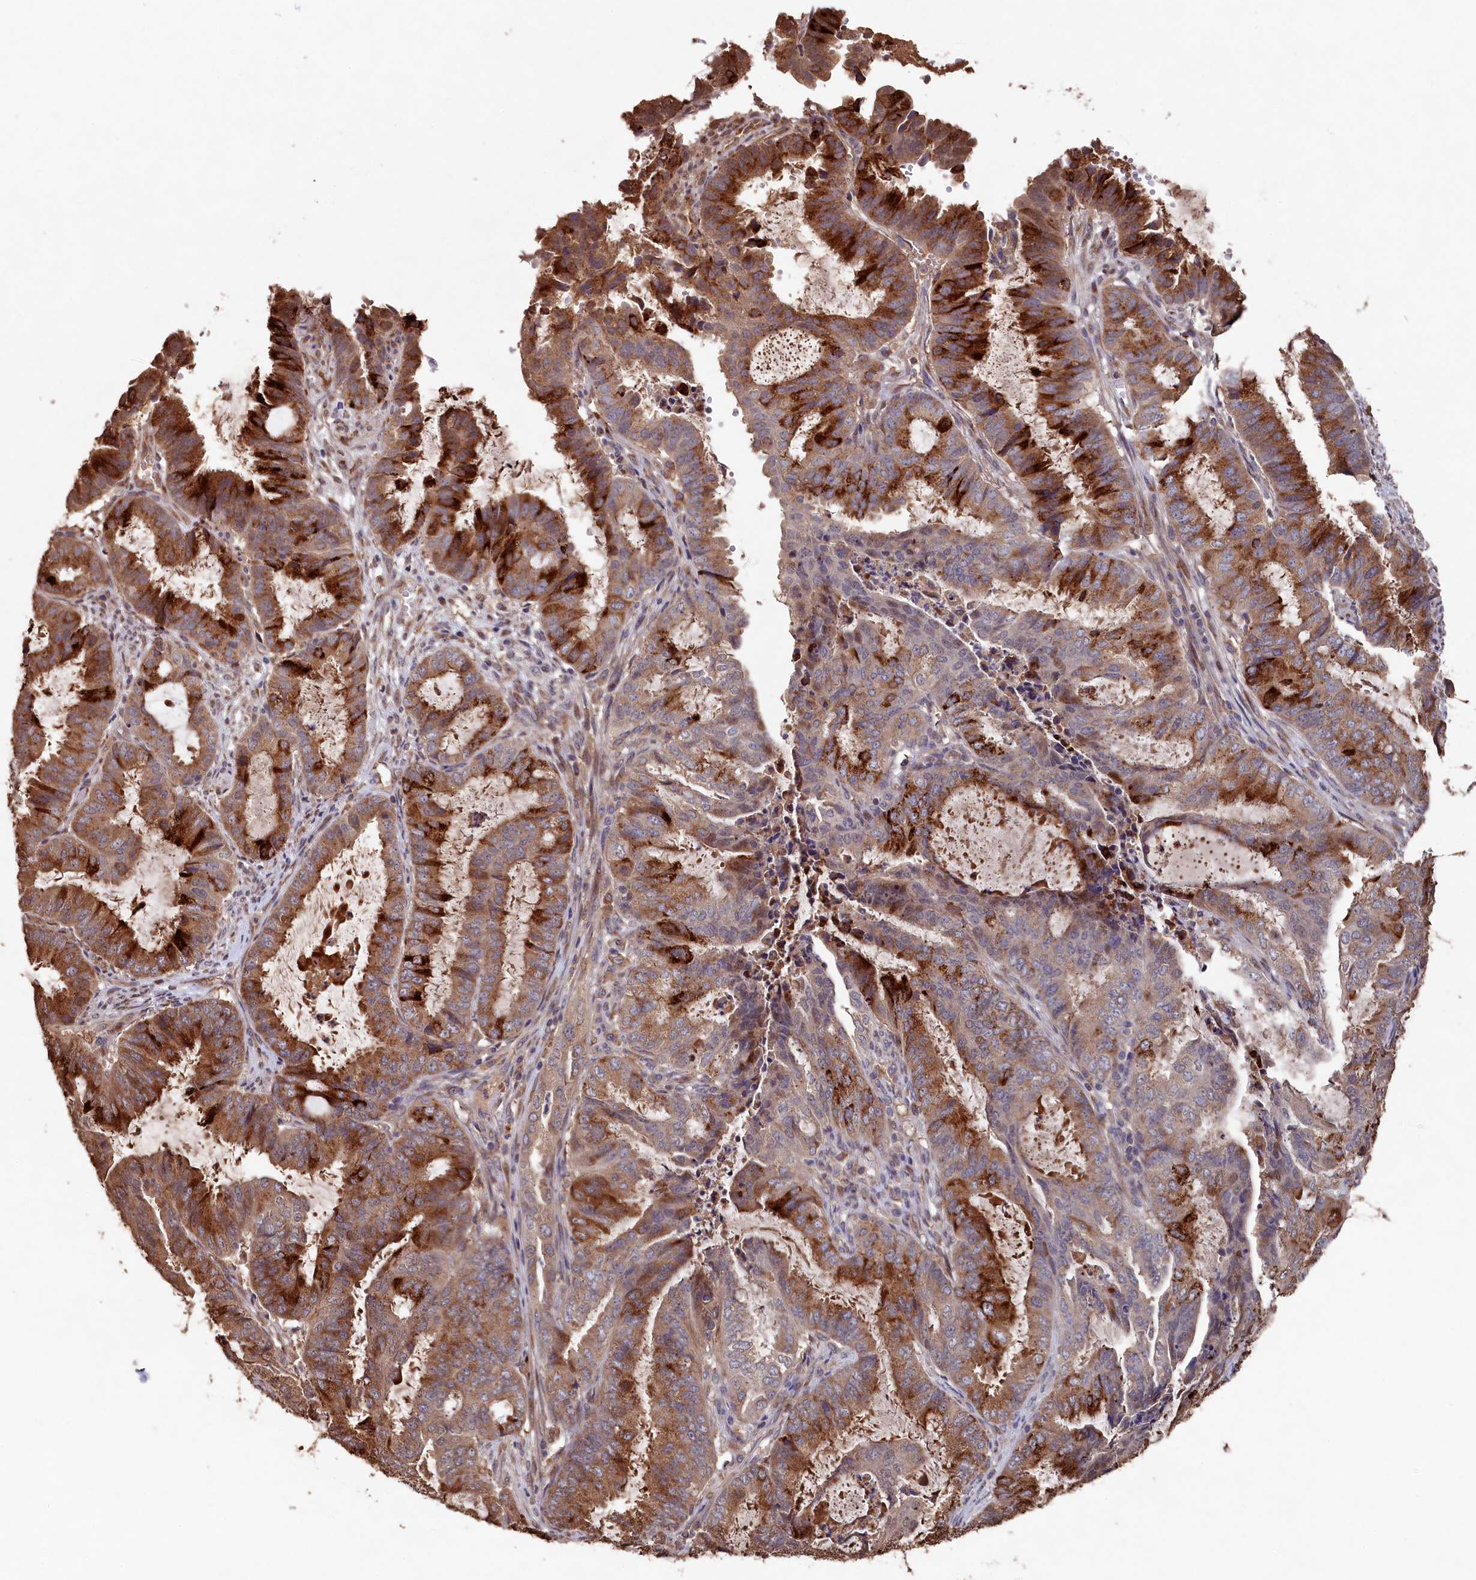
{"staining": {"intensity": "strong", "quantity": ">75%", "location": "cytoplasmic/membranous"}, "tissue": "endometrial cancer", "cell_type": "Tumor cells", "image_type": "cancer", "snomed": [{"axis": "morphology", "description": "Adenocarcinoma, NOS"}, {"axis": "topography", "description": "Endometrium"}], "caption": "IHC micrograph of endometrial cancer (adenocarcinoma) stained for a protein (brown), which exhibits high levels of strong cytoplasmic/membranous staining in approximately >75% of tumor cells.", "gene": "NAA60", "patient": {"sex": "female", "age": 51}}